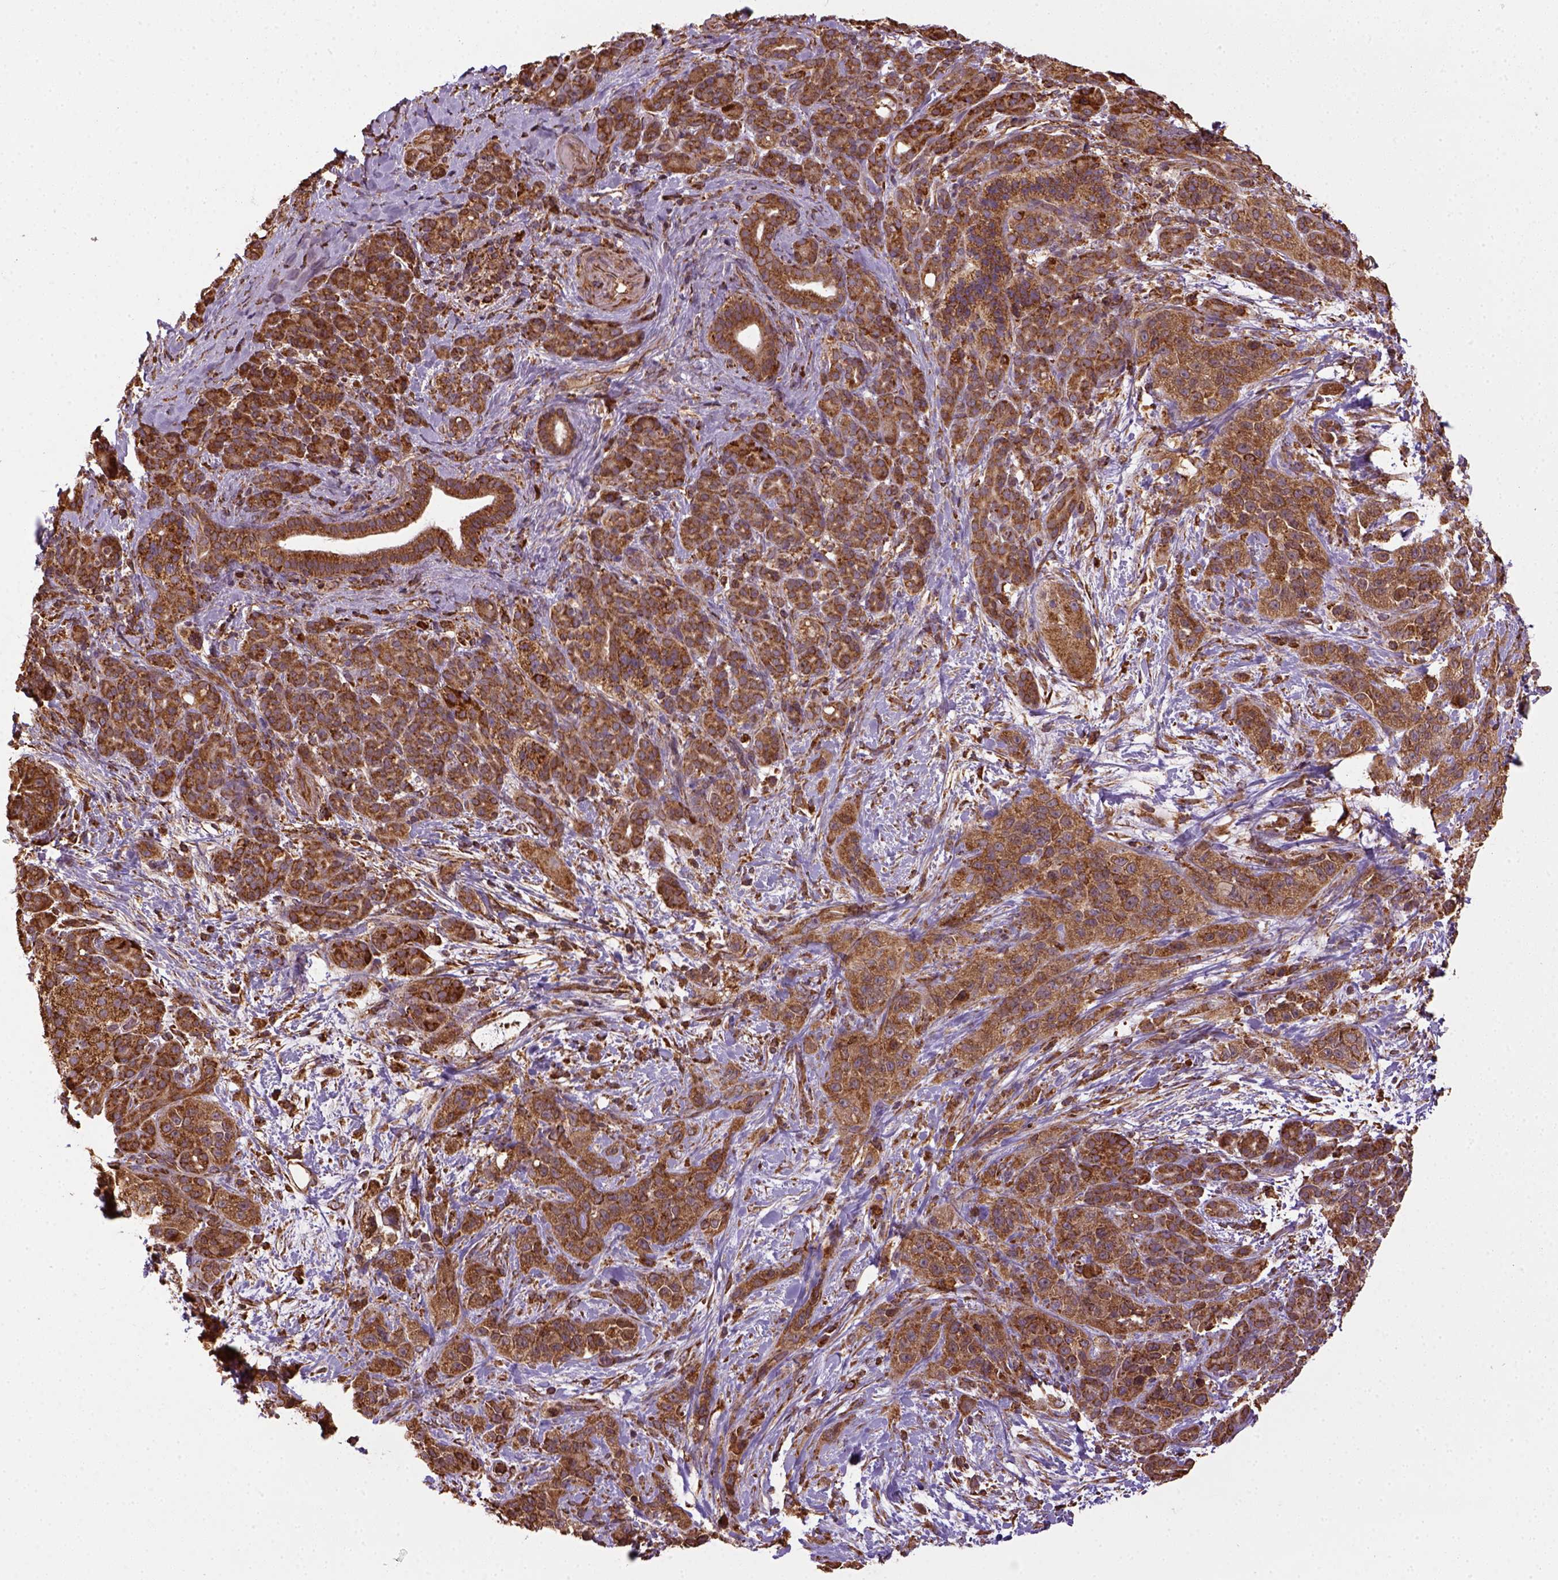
{"staining": {"intensity": "strong", "quantity": ">75%", "location": "cytoplasmic/membranous"}, "tissue": "pancreatic cancer", "cell_type": "Tumor cells", "image_type": "cancer", "snomed": [{"axis": "morphology", "description": "Adenocarcinoma, NOS"}, {"axis": "topography", "description": "Pancreas"}], "caption": "Protein staining of pancreatic adenocarcinoma tissue displays strong cytoplasmic/membranous expression in approximately >75% of tumor cells.", "gene": "MAPK8IP3", "patient": {"sex": "male", "age": 44}}